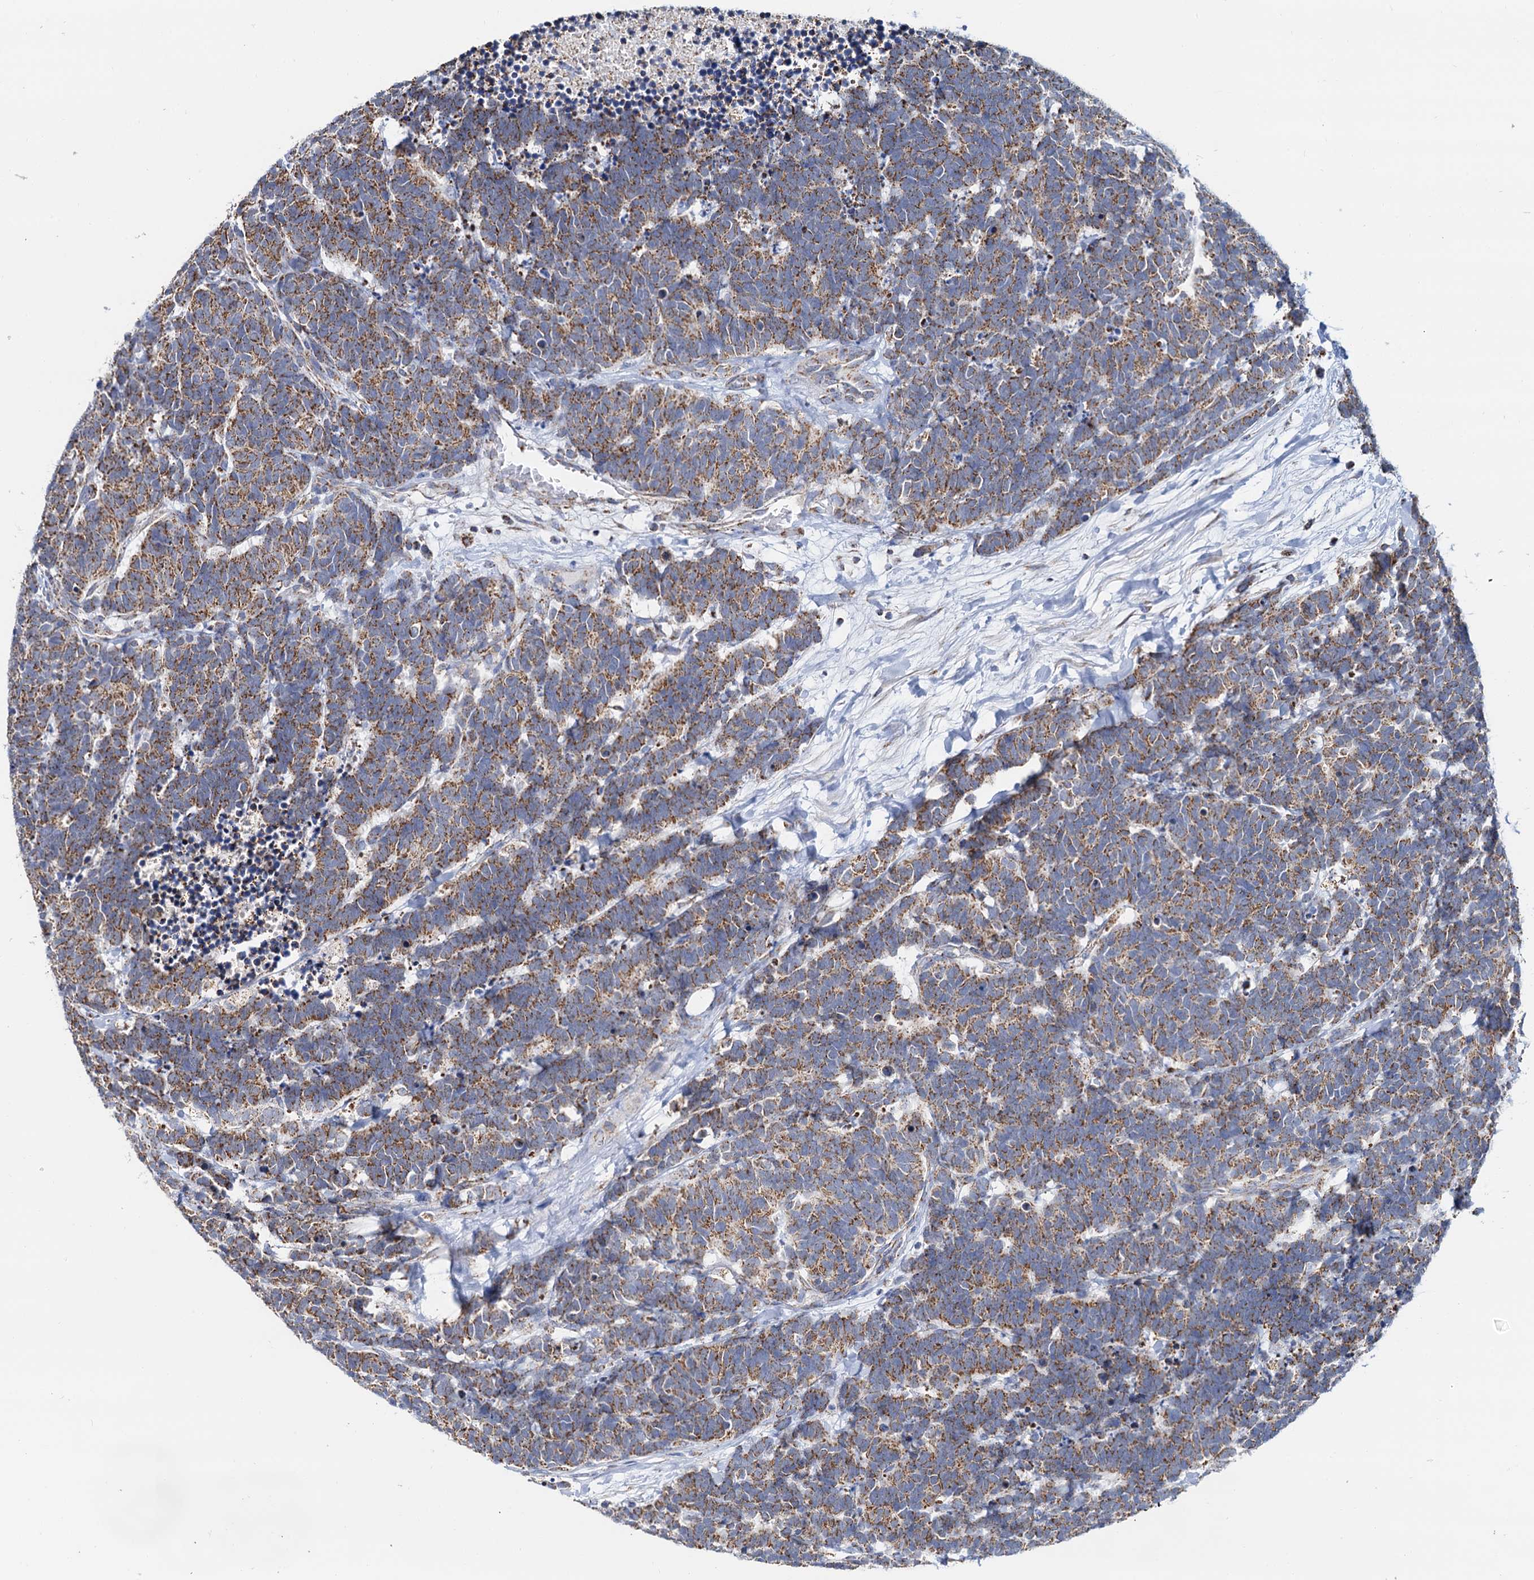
{"staining": {"intensity": "moderate", "quantity": ">75%", "location": "cytoplasmic/membranous"}, "tissue": "carcinoid", "cell_type": "Tumor cells", "image_type": "cancer", "snomed": [{"axis": "morphology", "description": "Carcinoma, NOS"}, {"axis": "morphology", "description": "Carcinoid, malignant, NOS"}, {"axis": "topography", "description": "Urinary bladder"}], "caption": "Malignant carcinoid stained for a protein shows moderate cytoplasmic/membranous positivity in tumor cells.", "gene": "C2CD3", "patient": {"sex": "male", "age": 57}}